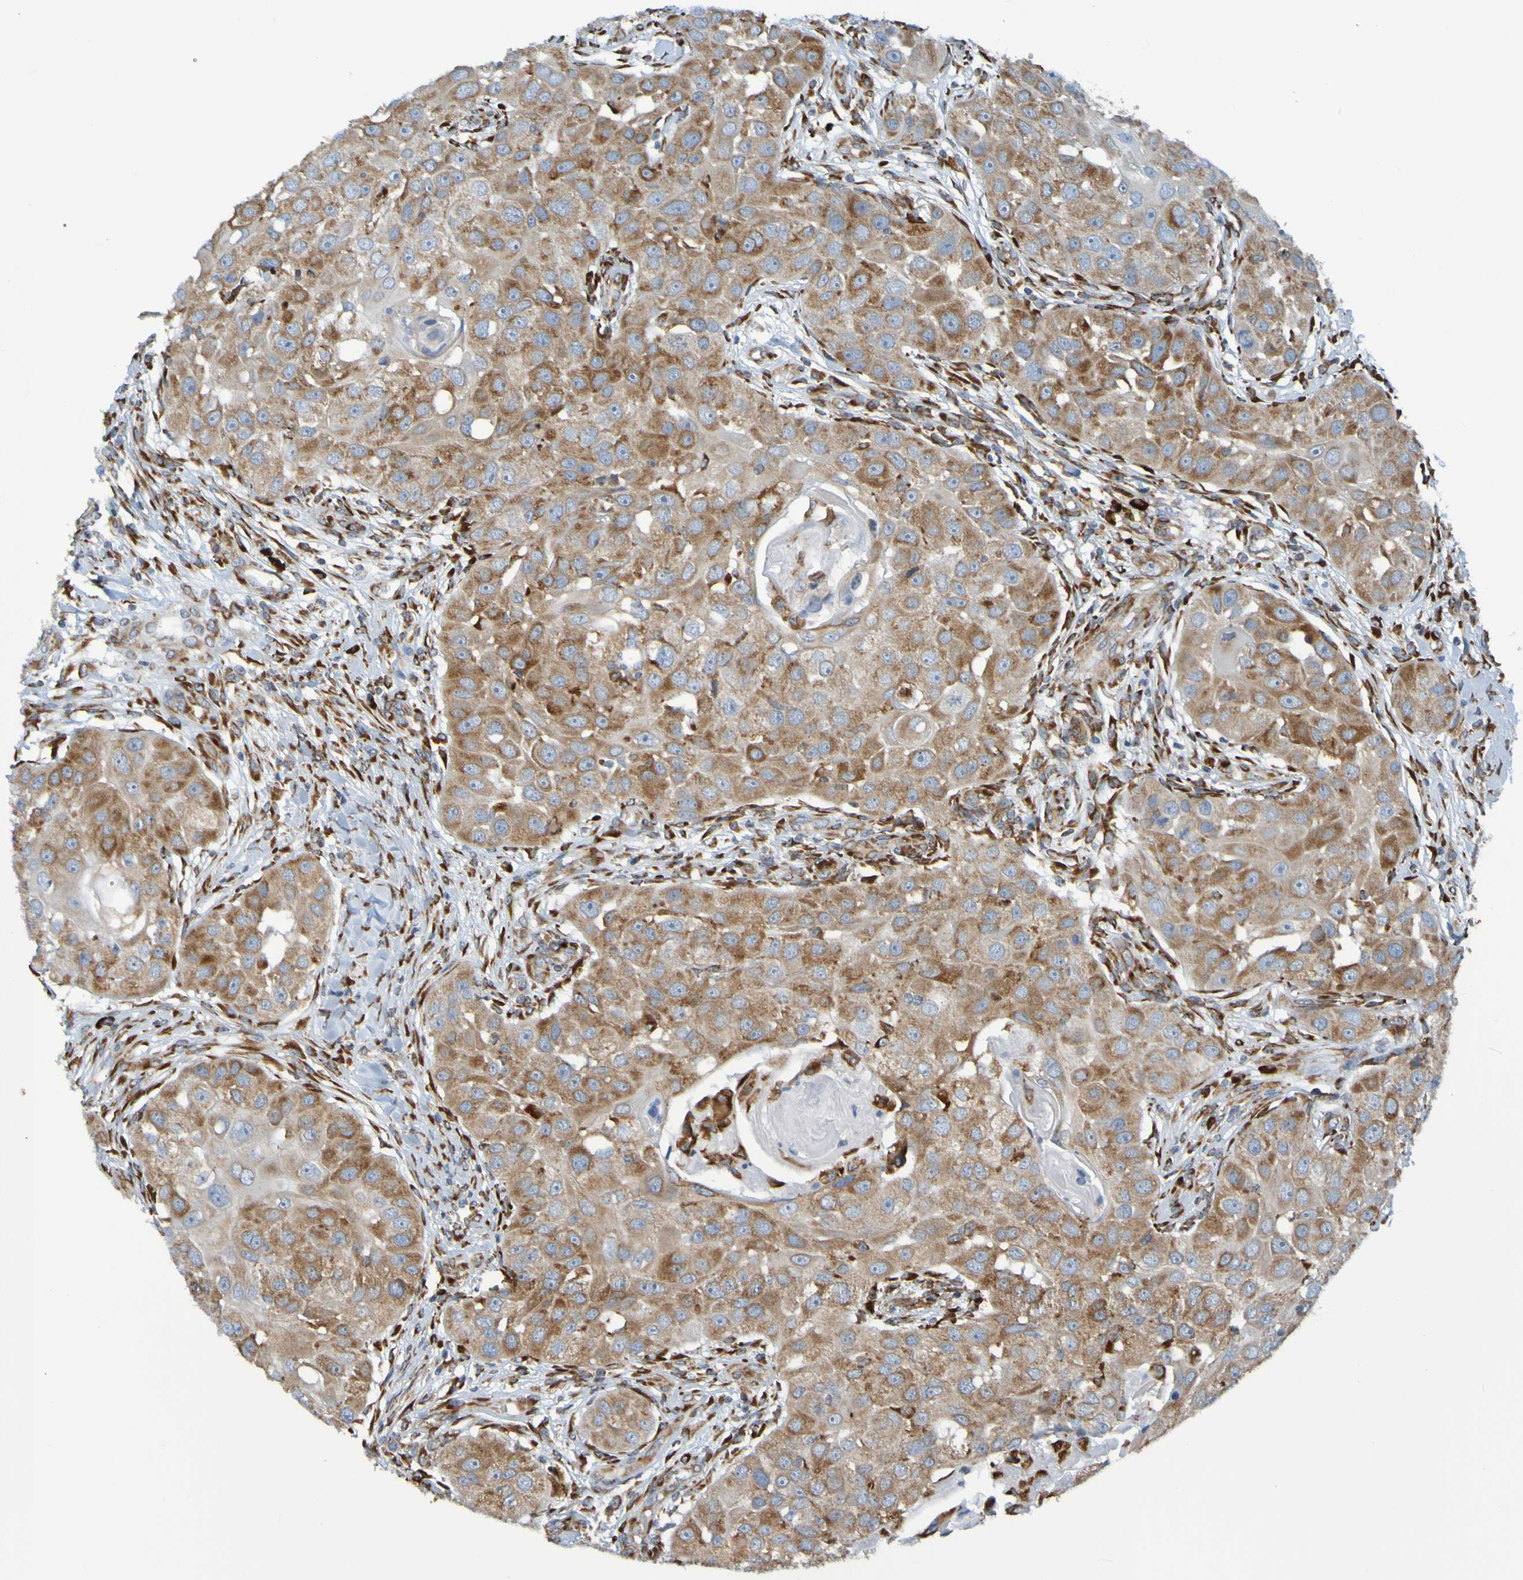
{"staining": {"intensity": "moderate", "quantity": ">75%", "location": "cytoplasmic/membranous"}, "tissue": "head and neck cancer", "cell_type": "Tumor cells", "image_type": "cancer", "snomed": [{"axis": "morphology", "description": "Normal tissue, NOS"}, {"axis": "morphology", "description": "Squamous cell carcinoma, NOS"}, {"axis": "topography", "description": "Skeletal muscle"}, {"axis": "topography", "description": "Head-Neck"}], "caption": "A high-resolution micrograph shows immunohistochemistry (IHC) staining of head and neck cancer (squamous cell carcinoma), which displays moderate cytoplasmic/membranous expression in about >75% of tumor cells.", "gene": "SSR1", "patient": {"sex": "male", "age": 51}}